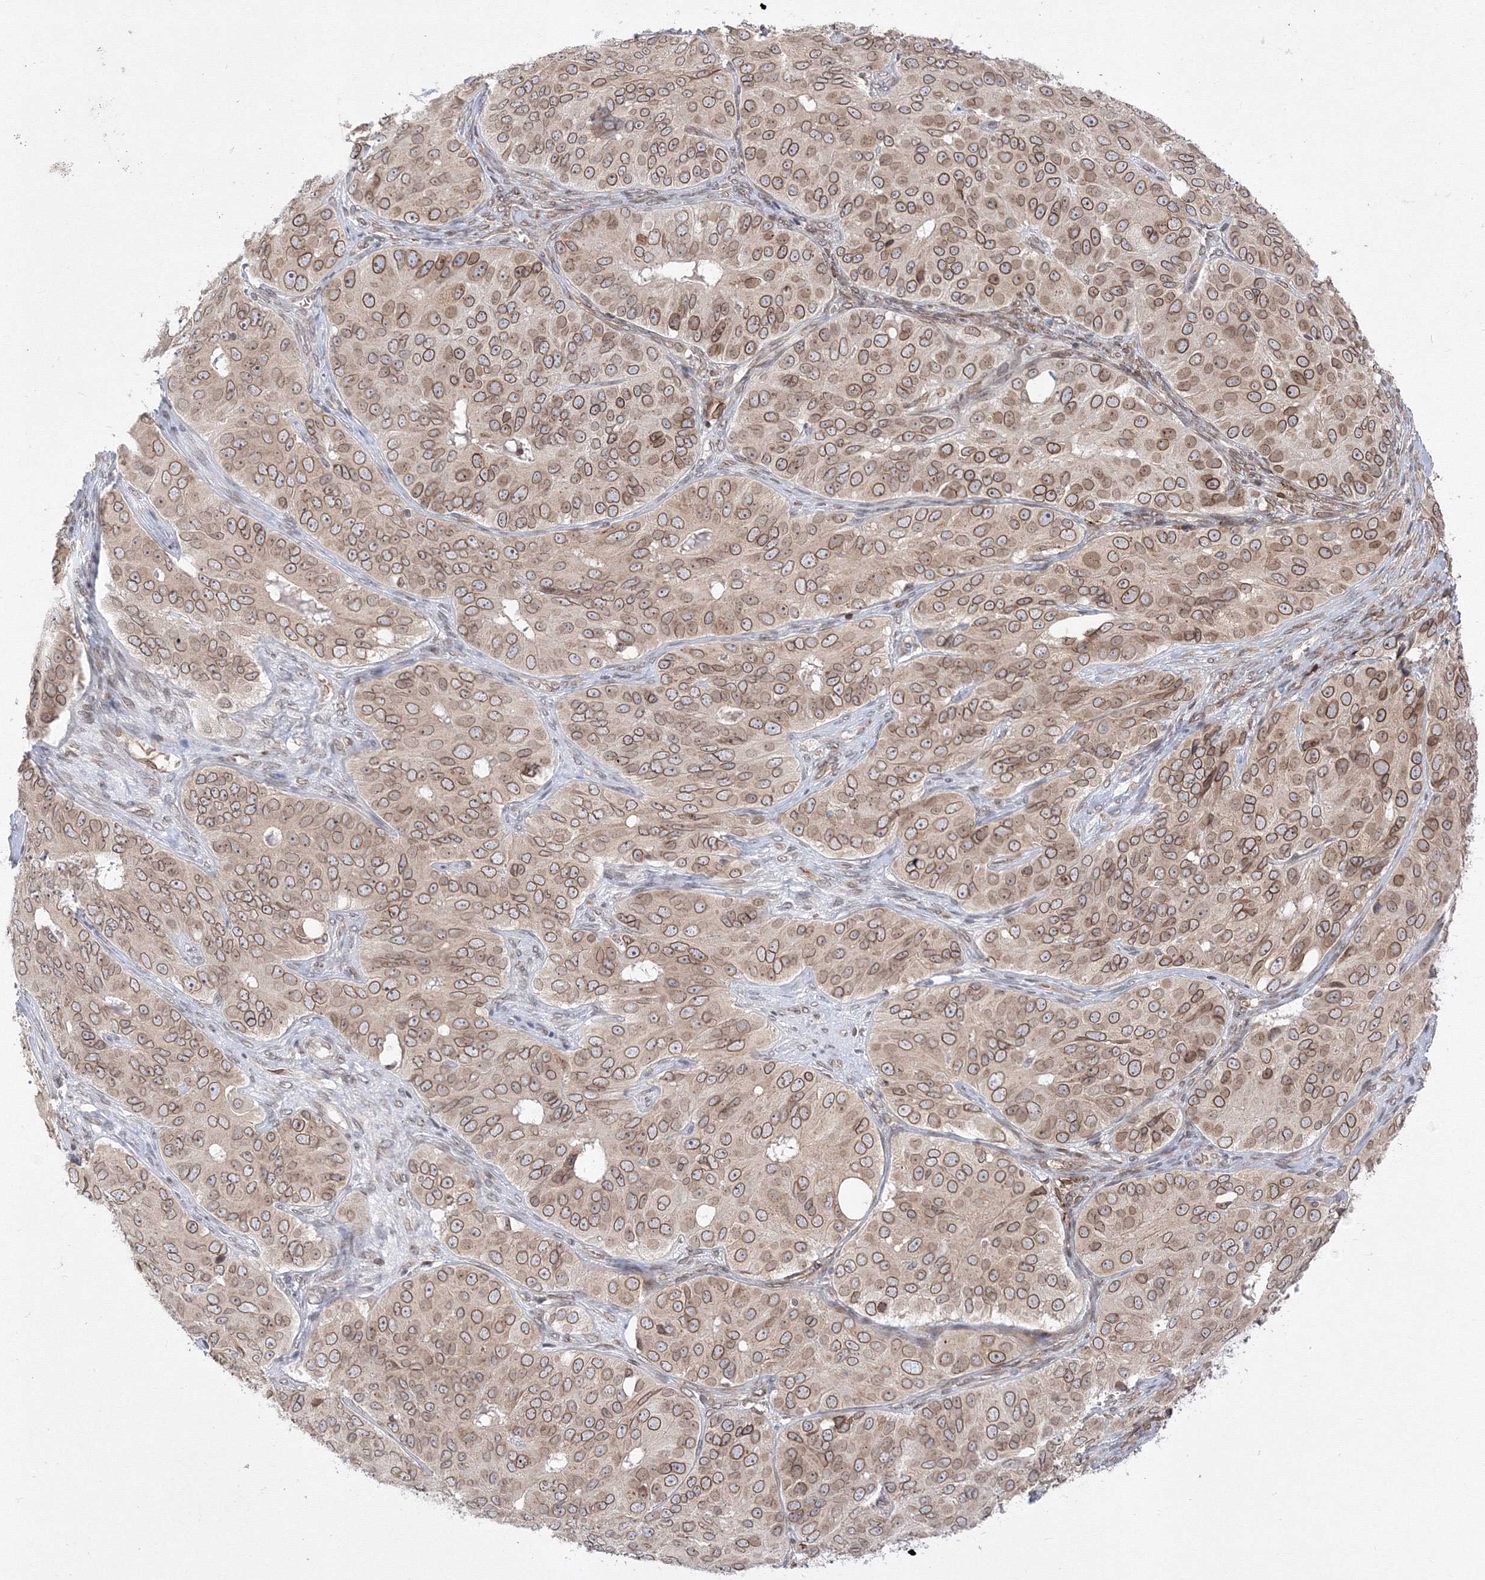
{"staining": {"intensity": "moderate", "quantity": ">75%", "location": "cytoplasmic/membranous,nuclear"}, "tissue": "ovarian cancer", "cell_type": "Tumor cells", "image_type": "cancer", "snomed": [{"axis": "morphology", "description": "Carcinoma, endometroid"}, {"axis": "topography", "description": "Ovary"}], "caption": "A medium amount of moderate cytoplasmic/membranous and nuclear expression is appreciated in approximately >75% of tumor cells in ovarian cancer tissue.", "gene": "DNAJB2", "patient": {"sex": "female", "age": 51}}